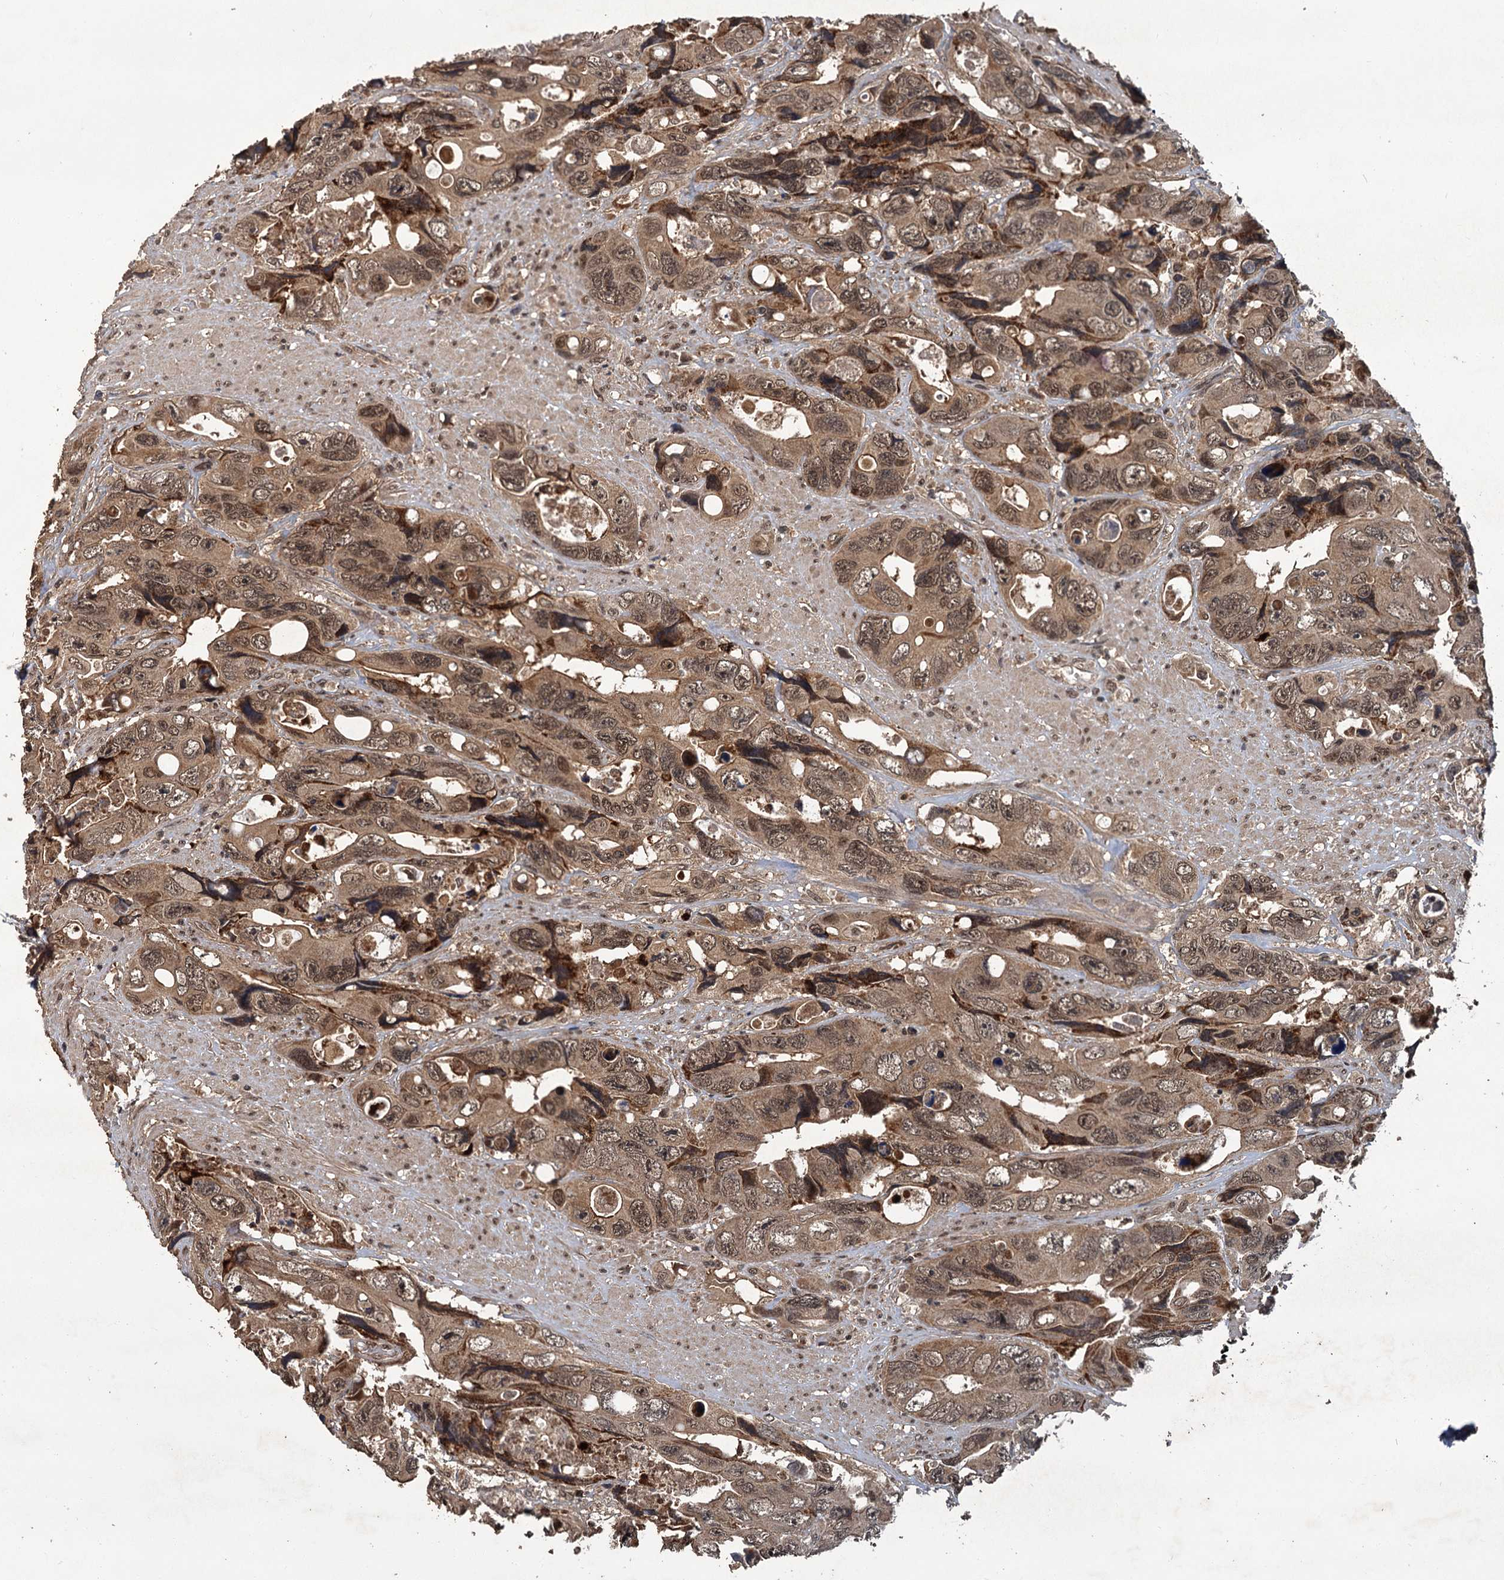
{"staining": {"intensity": "moderate", "quantity": ">75%", "location": "cytoplasmic/membranous,nuclear"}, "tissue": "colorectal cancer", "cell_type": "Tumor cells", "image_type": "cancer", "snomed": [{"axis": "morphology", "description": "Adenocarcinoma, NOS"}, {"axis": "topography", "description": "Rectum"}], "caption": "High-power microscopy captured an immunohistochemistry micrograph of colorectal cancer (adenocarcinoma), revealing moderate cytoplasmic/membranous and nuclear expression in approximately >75% of tumor cells. The staining was performed using DAB to visualize the protein expression in brown, while the nuclei were stained in blue with hematoxylin (Magnification: 20x).", "gene": "KANSL2", "patient": {"sex": "male", "age": 57}}